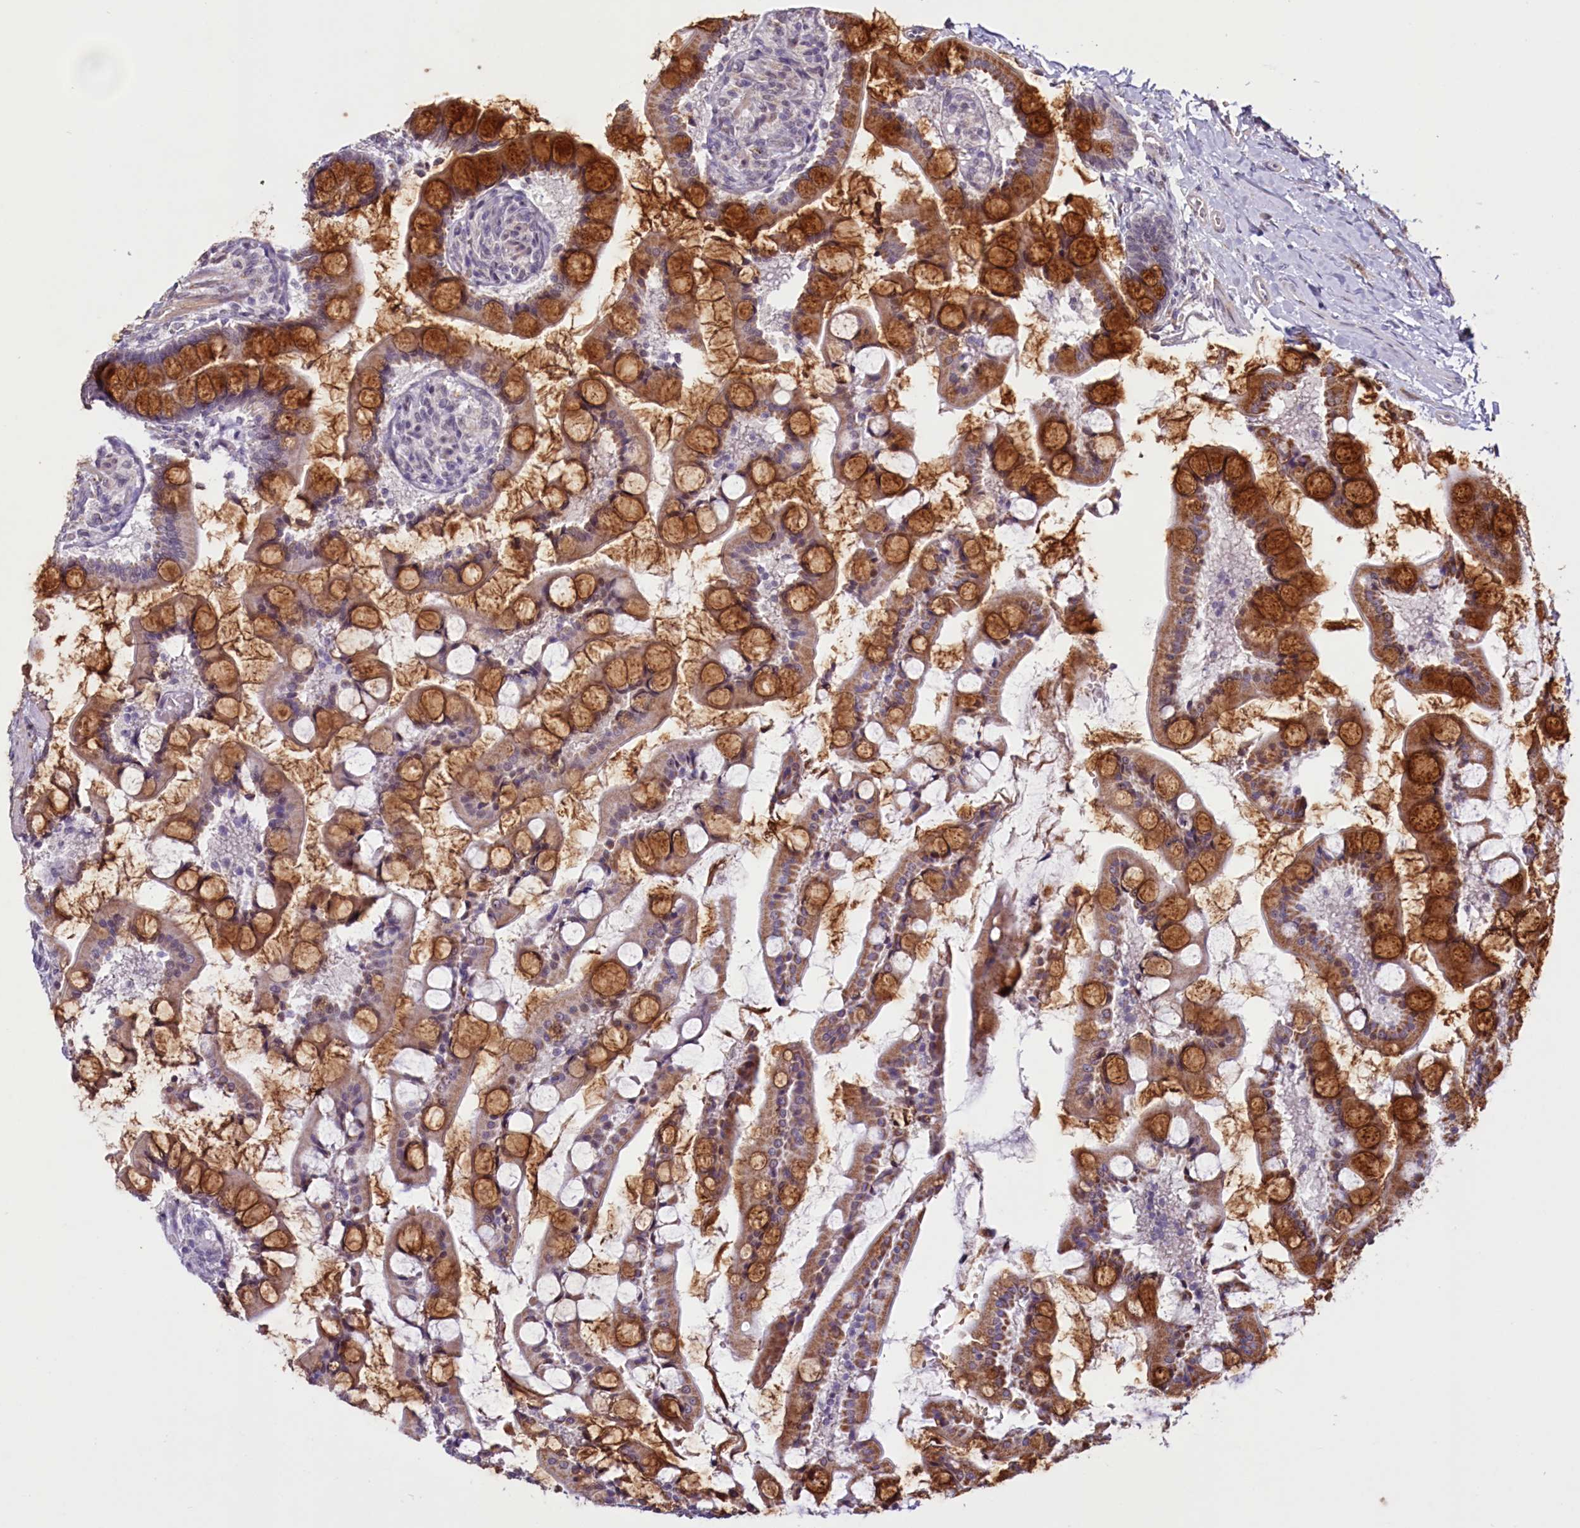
{"staining": {"intensity": "strong", "quantity": ">75%", "location": "cytoplasmic/membranous"}, "tissue": "small intestine", "cell_type": "Glandular cells", "image_type": "normal", "snomed": [{"axis": "morphology", "description": "Normal tissue, NOS"}, {"axis": "topography", "description": "Small intestine"}], "caption": "DAB (3,3'-diaminobenzidine) immunohistochemical staining of unremarkable human small intestine demonstrates strong cytoplasmic/membranous protein positivity in about >75% of glandular cells. (IHC, brightfield microscopy, high magnification).", "gene": "PDE6D", "patient": {"sex": "male", "age": 52}}